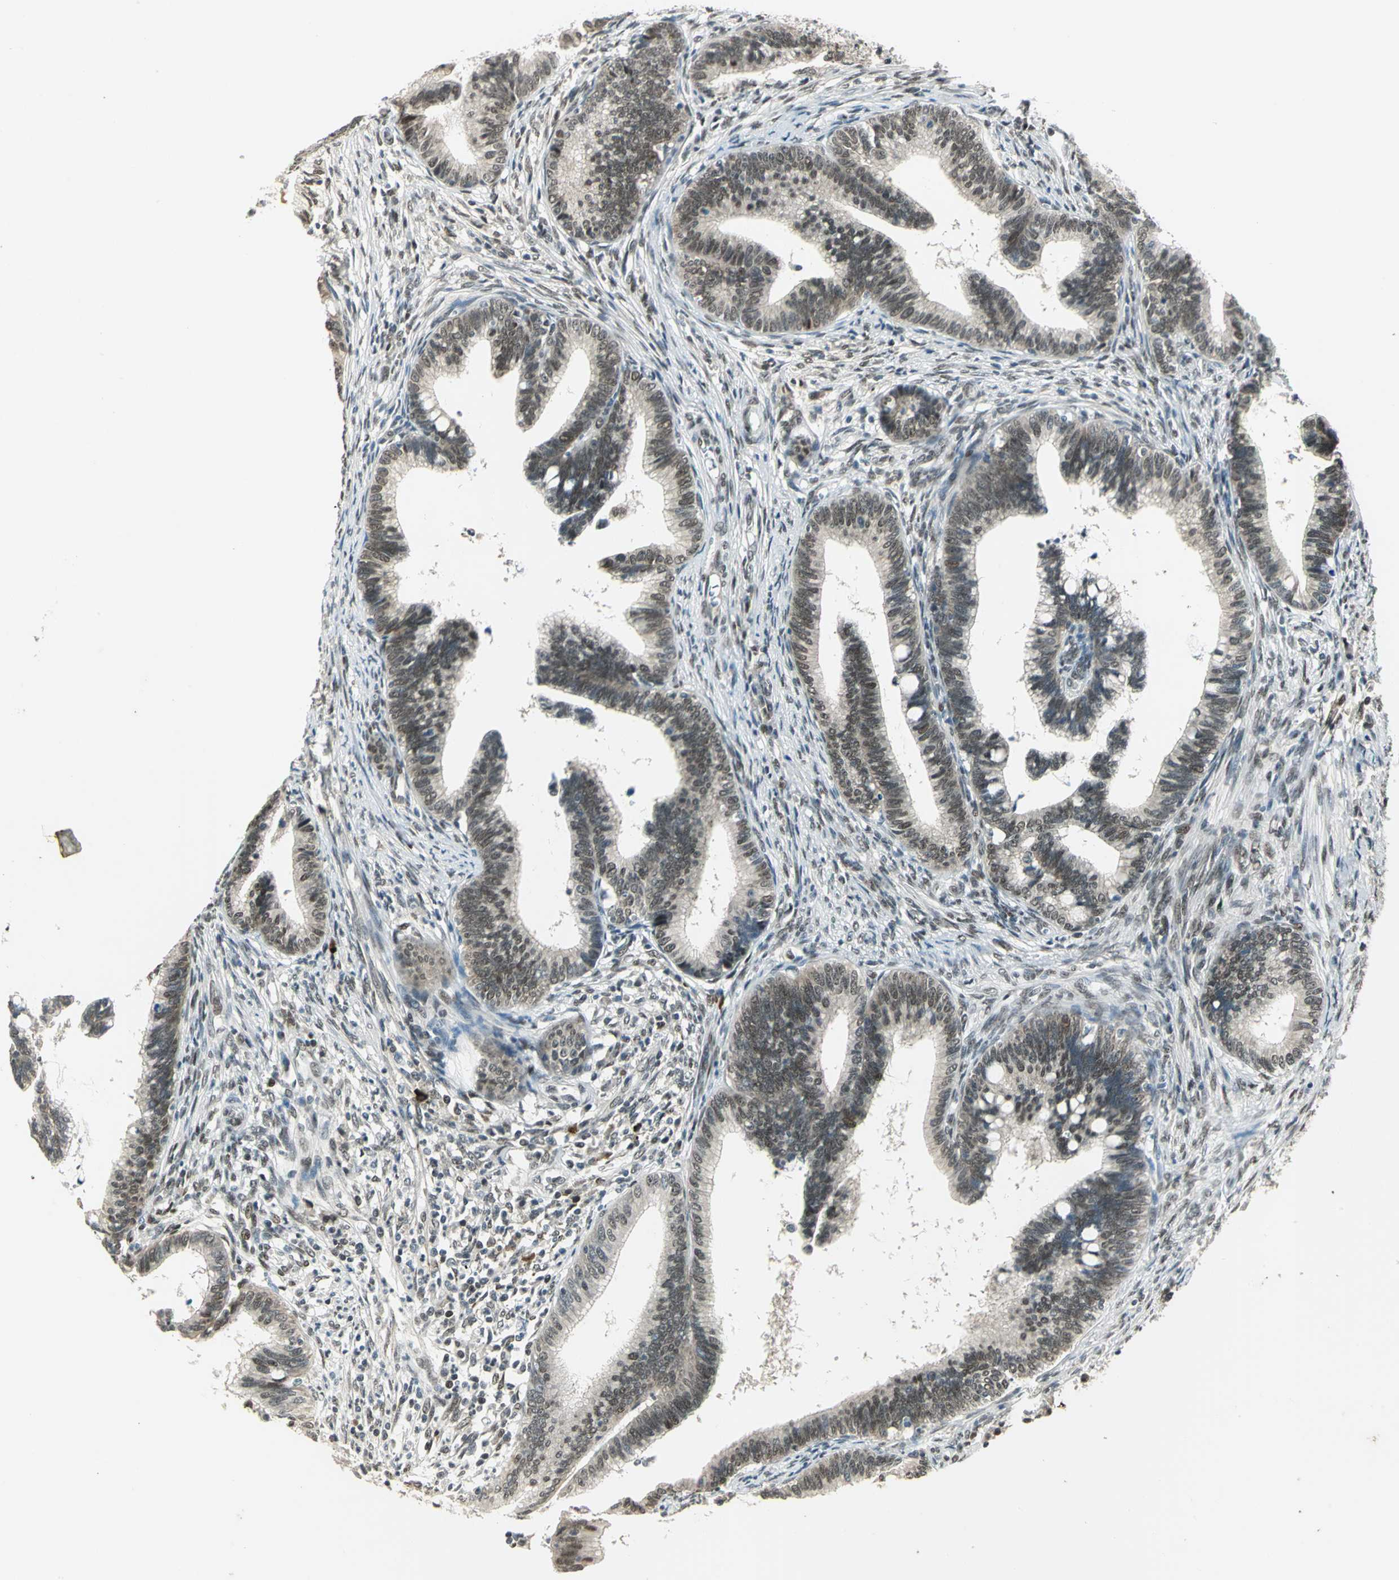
{"staining": {"intensity": "moderate", "quantity": "25%-75%", "location": "nuclear"}, "tissue": "cervical cancer", "cell_type": "Tumor cells", "image_type": "cancer", "snomed": [{"axis": "morphology", "description": "Adenocarcinoma, NOS"}, {"axis": "topography", "description": "Cervix"}], "caption": "This is an image of IHC staining of adenocarcinoma (cervical), which shows moderate expression in the nuclear of tumor cells.", "gene": "RAD17", "patient": {"sex": "female", "age": 36}}